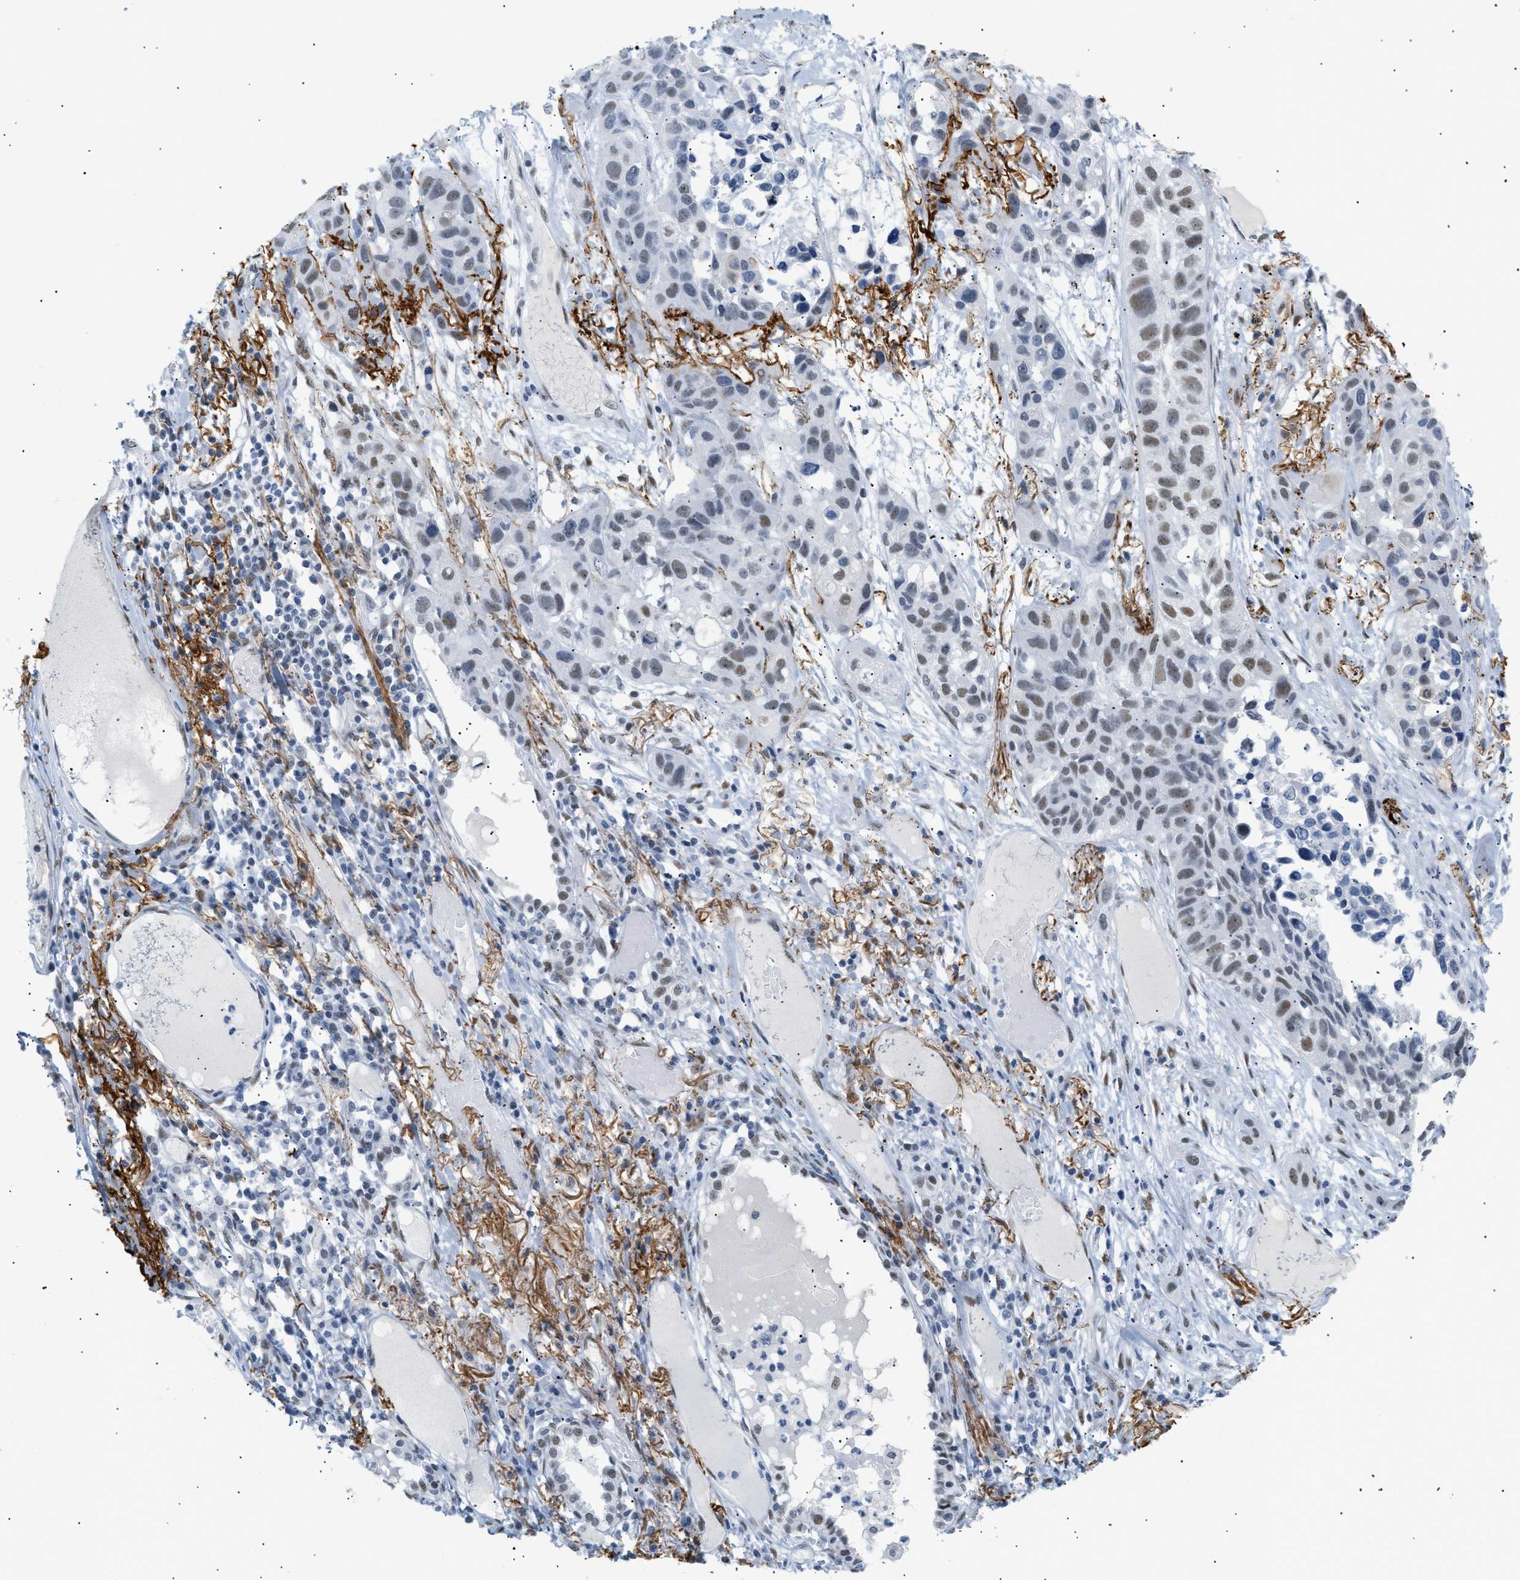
{"staining": {"intensity": "weak", "quantity": "25%-75%", "location": "nuclear"}, "tissue": "lung cancer", "cell_type": "Tumor cells", "image_type": "cancer", "snomed": [{"axis": "morphology", "description": "Squamous cell carcinoma, NOS"}, {"axis": "topography", "description": "Lung"}], "caption": "Immunohistochemical staining of lung cancer (squamous cell carcinoma) demonstrates low levels of weak nuclear staining in about 25%-75% of tumor cells.", "gene": "ELN", "patient": {"sex": "male", "age": 71}}